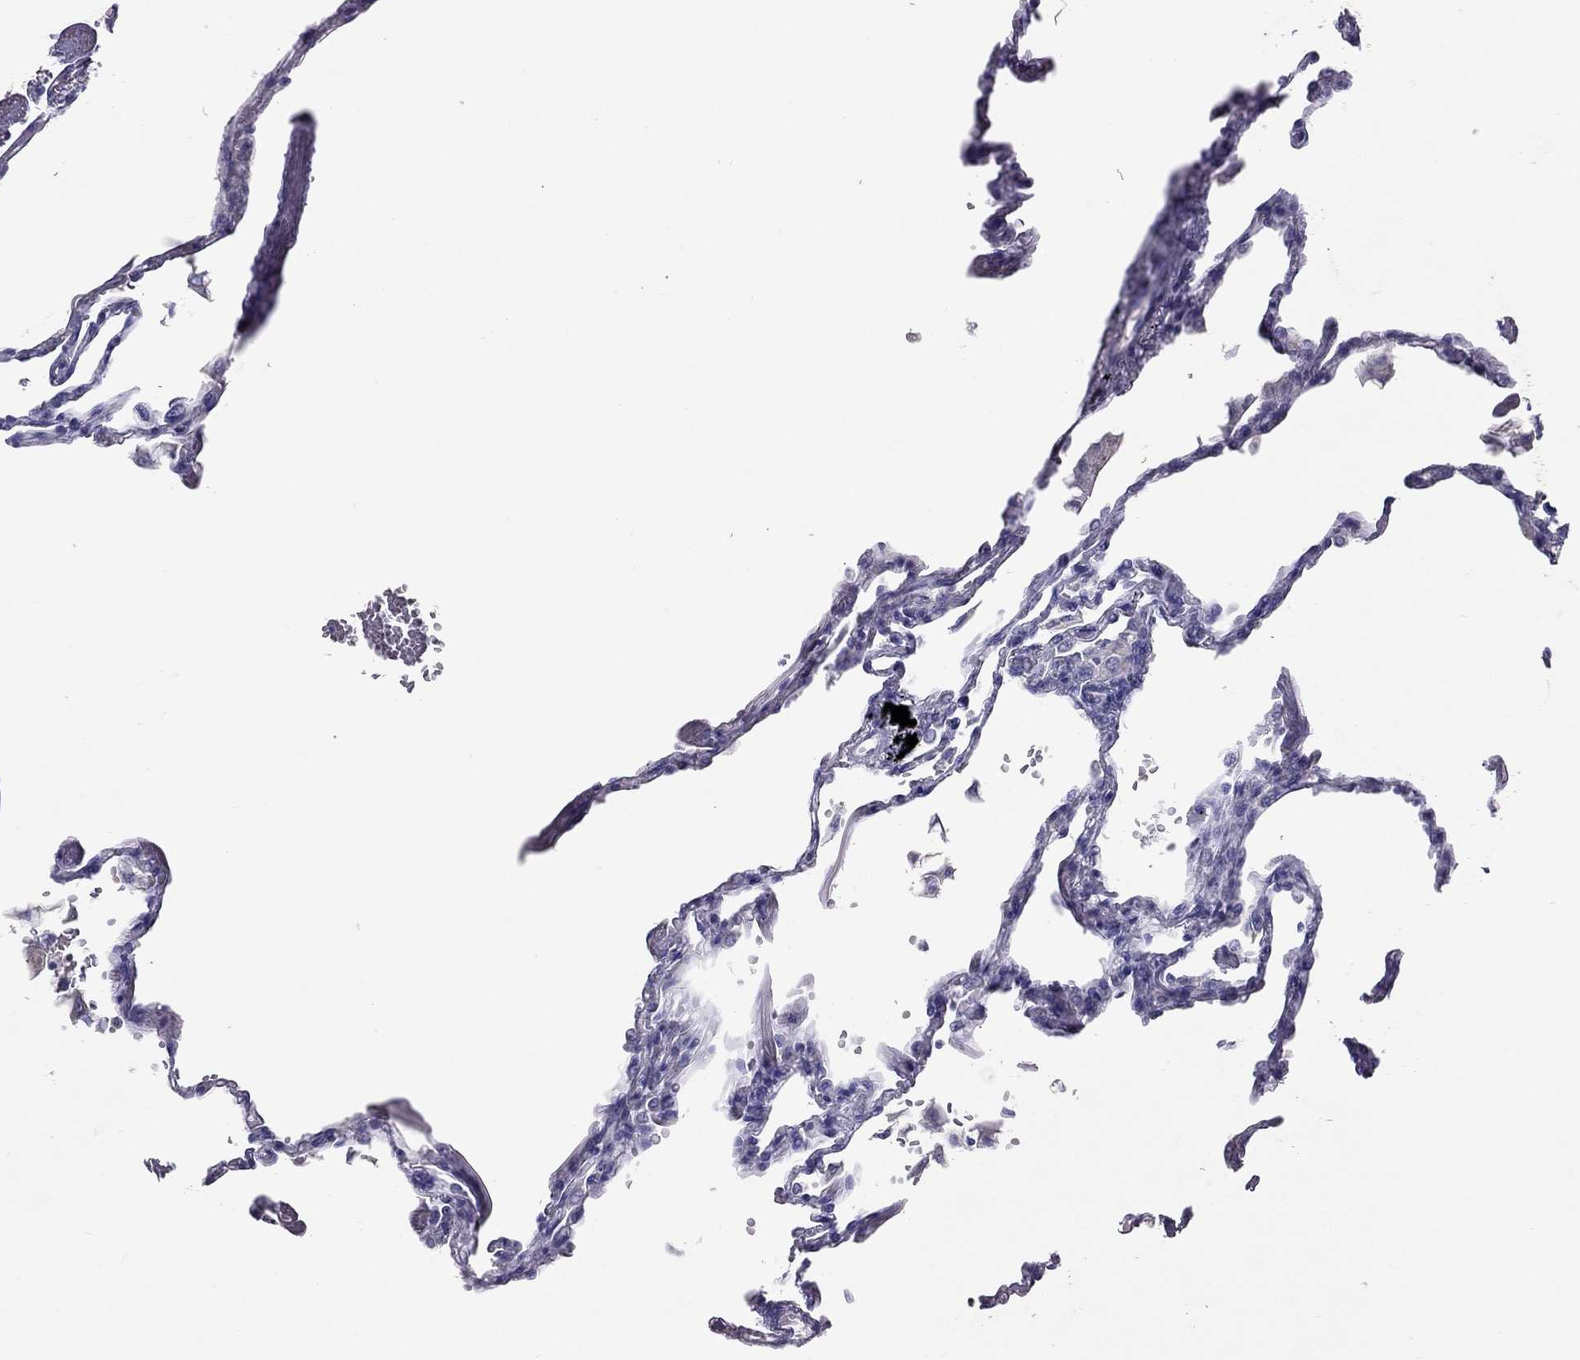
{"staining": {"intensity": "negative", "quantity": "none", "location": "none"}, "tissue": "lung", "cell_type": "Alveolar cells", "image_type": "normal", "snomed": [{"axis": "morphology", "description": "Normal tissue, NOS"}, {"axis": "topography", "description": "Lung"}], "caption": "Photomicrograph shows no significant protein expression in alveolar cells of normal lung.", "gene": "PSMB11", "patient": {"sex": "male", "age": 78}}